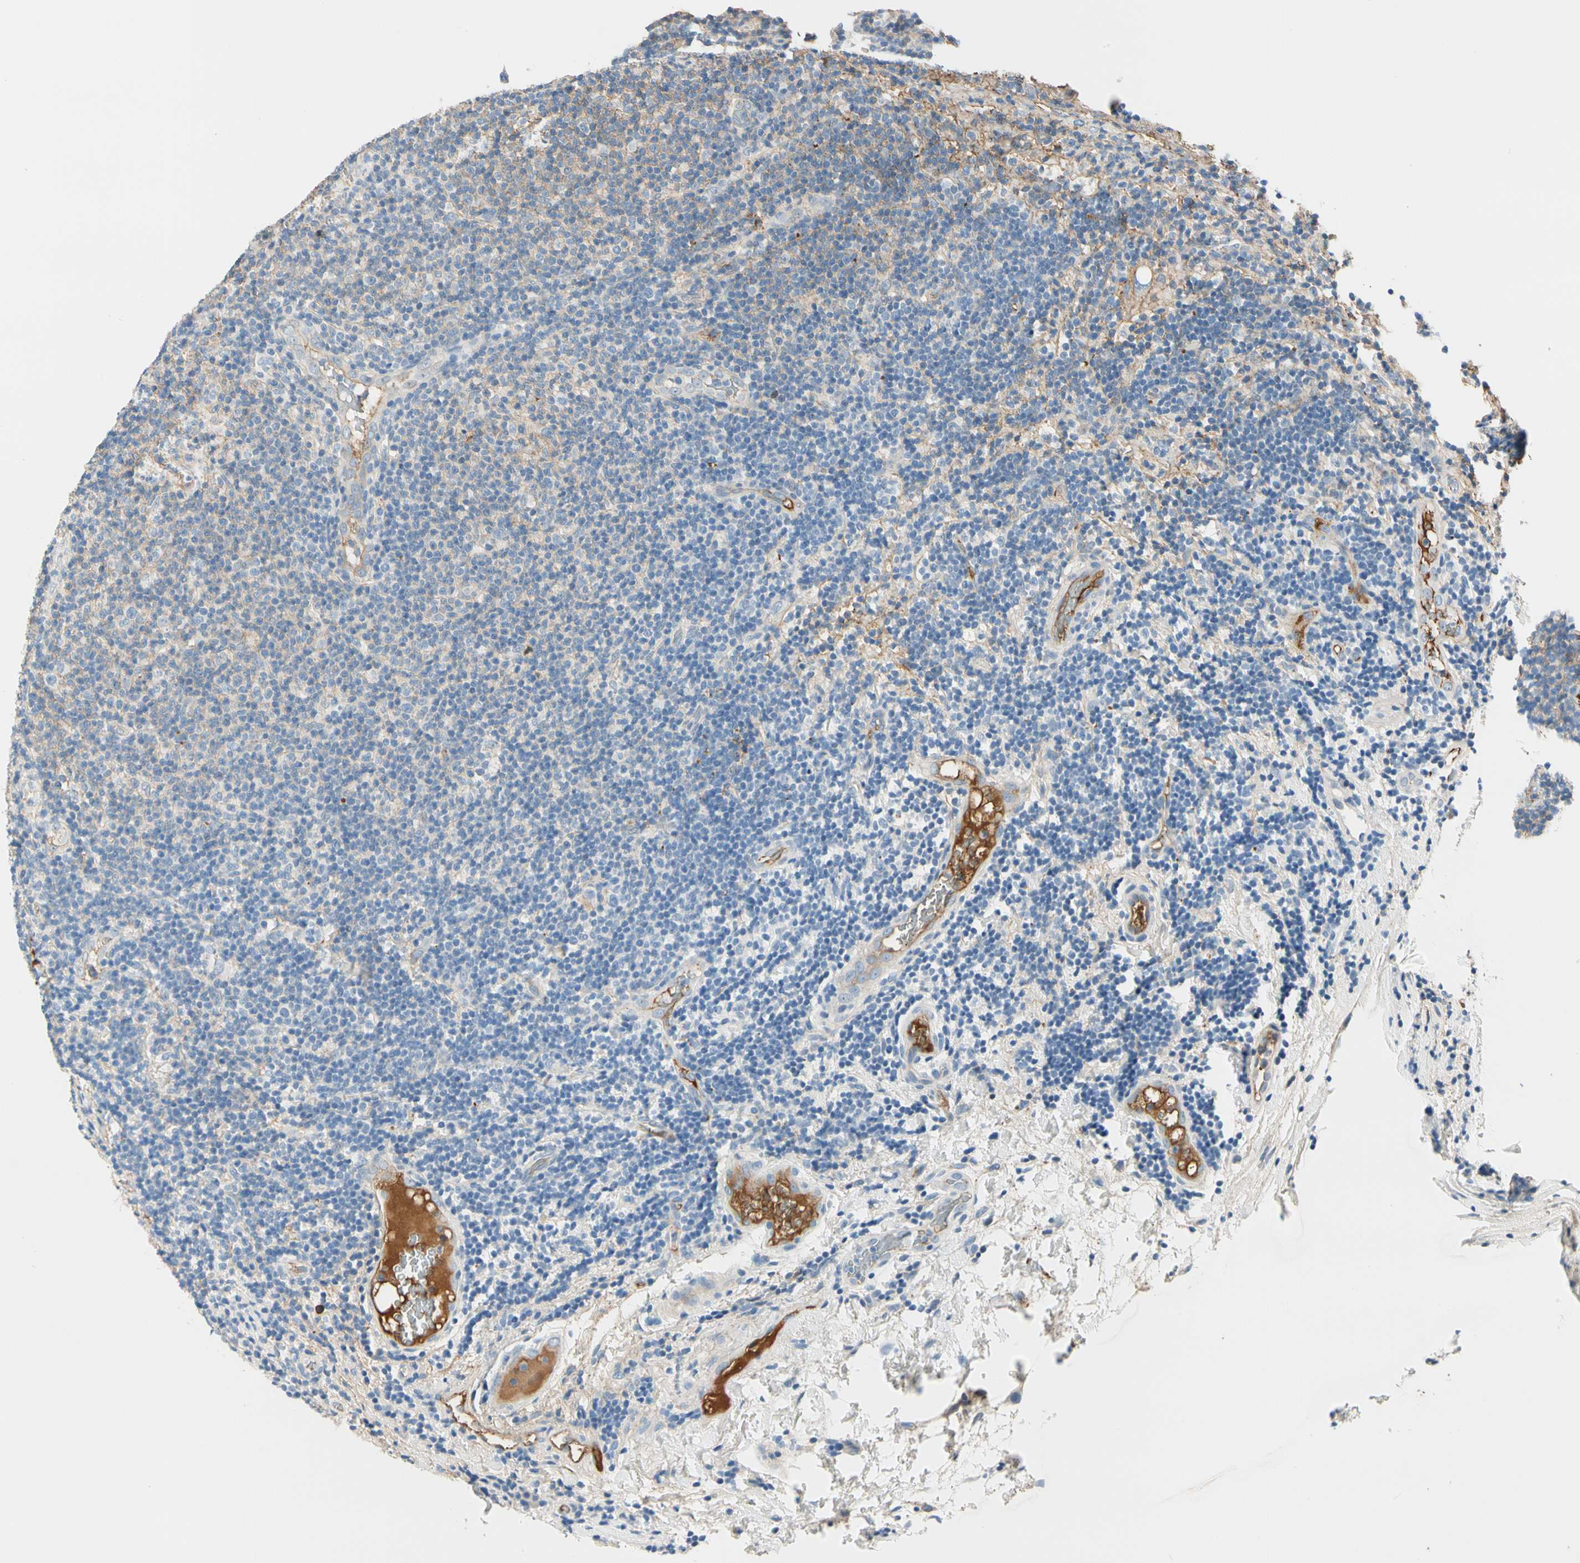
{"staining": {"intensity": "weak", "quantity": "25%-75%", "location": "cytoplasmic/membranous"}, "tissue": "lymphoma", "cell_type": "Tumor cells", "image_type": "cancer", "snomed": [{"axis": "morphology", "description": "Malignant lymphoma, non-Hodgkin's type, Low grade"}, {"axis": "topography", "description": "Lymph node"}], "caption": "Lymphoma tissue demonstrates weak cytoplasmic/membranous staining in about 25%-75% of tumor cells Using DAB (3,3'-diaminobenzidine) (brown) and hematoxylin (blue) stains, captured at high magnification using brightfield microscopy.", "gene": "LAMB3", "patient": {"sex": "male", "age": 83}}